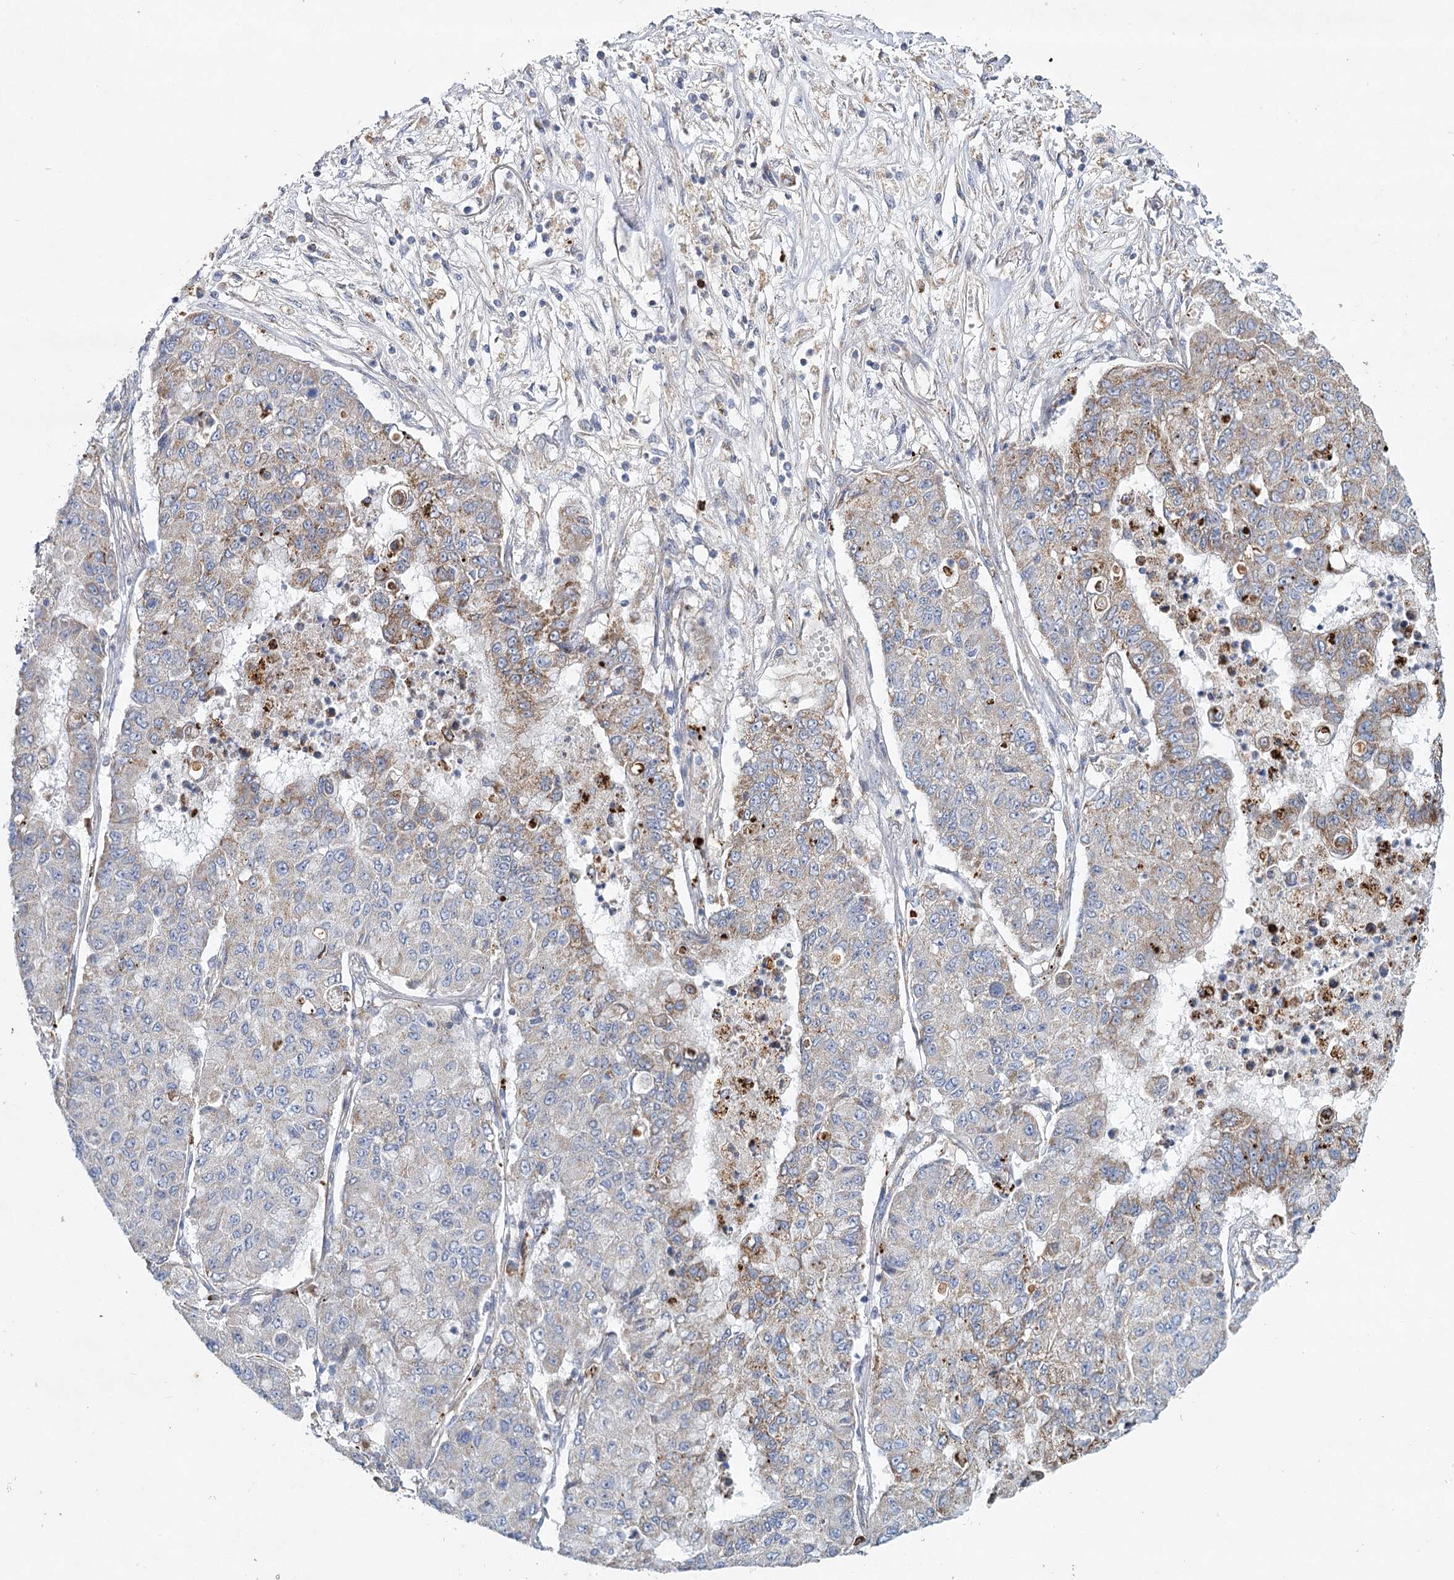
{"staining": {"intensity": "moderate", "quantity": "<25%", "location": "cytoplasmic/membranous"}, "tissue": "lung cancer", "cell_type": "Tumor cells", "image_type": "cancer", "snomed": [{"axis": "morphology", "description": "Squamous cell carcinoma, NOS"}, {"axis": "topography", "description": "Lung"}], "caption": "IHC staining of lung squamous cell carcinoma, which exhibits low levels of moderate cytoplasmic/membranous expression in about <25% of tumor cells indicating moderate cytoplasmic/membranous protein expression. The staining was performed using DAB (brown) for protein detection and nuclei were counterstained in hematoxylin (blue).", "gene": "TMEM164", "patient": {"sex": "male", "age": 74}}